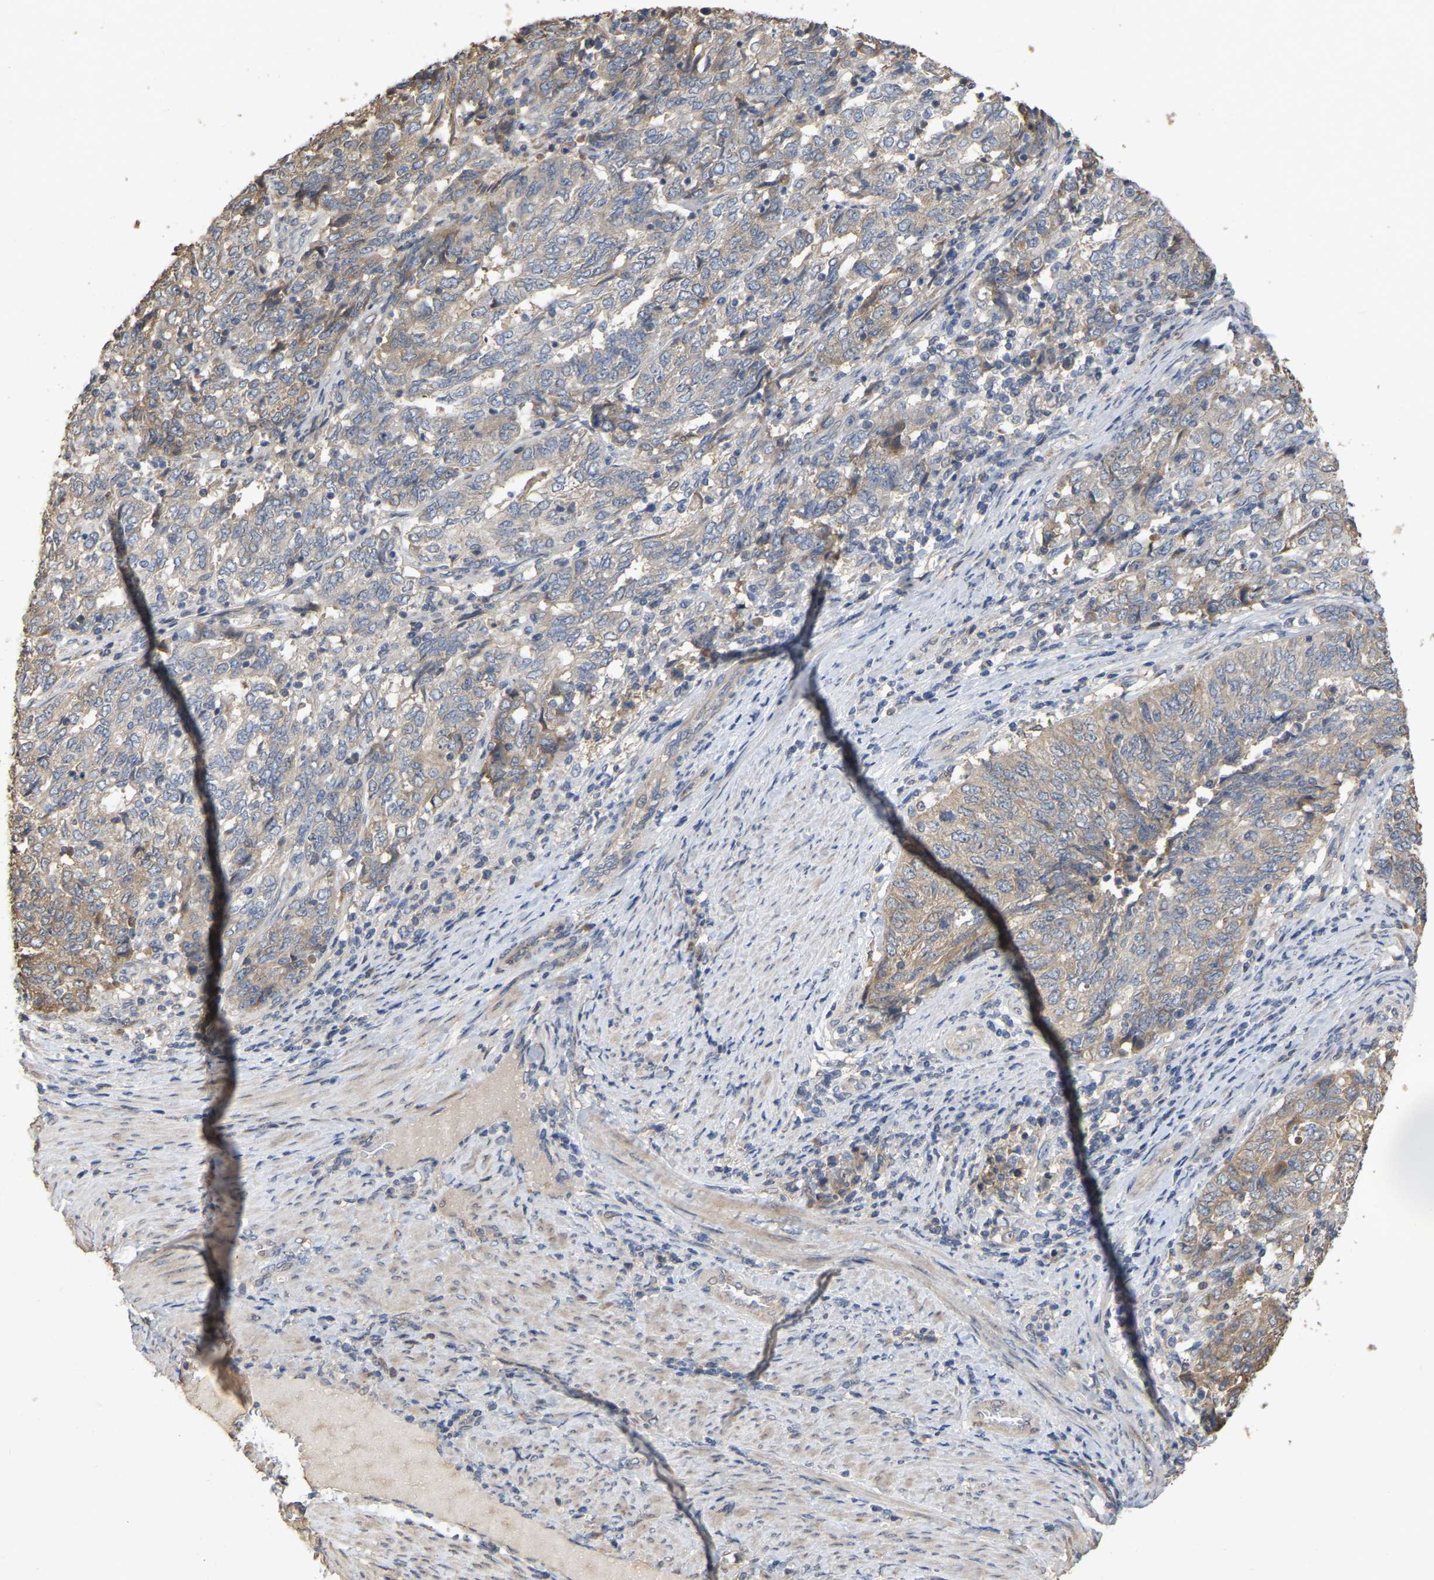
{"staining": {"intensity": "weak", "quantity": ">75%", "location": "cytoplasmic/membranous"}, "tissue": "endometrial cancer", "cell_type": "Tumor cells", "image_type": "cancer", "snomed": [{"axis": "morphology", "description": "Adenocarcinoma, NOS"}, {"axis": "topography", "description": "Endometrium"}], "caption": "Endometrial adenocarcinoma stained with immunohistochemistry shows weak cytoplasmic/membranous expression in about >75% of tumor cells.", "gene": "NCS1", "patient": {"sex": "female", "age": 80}}